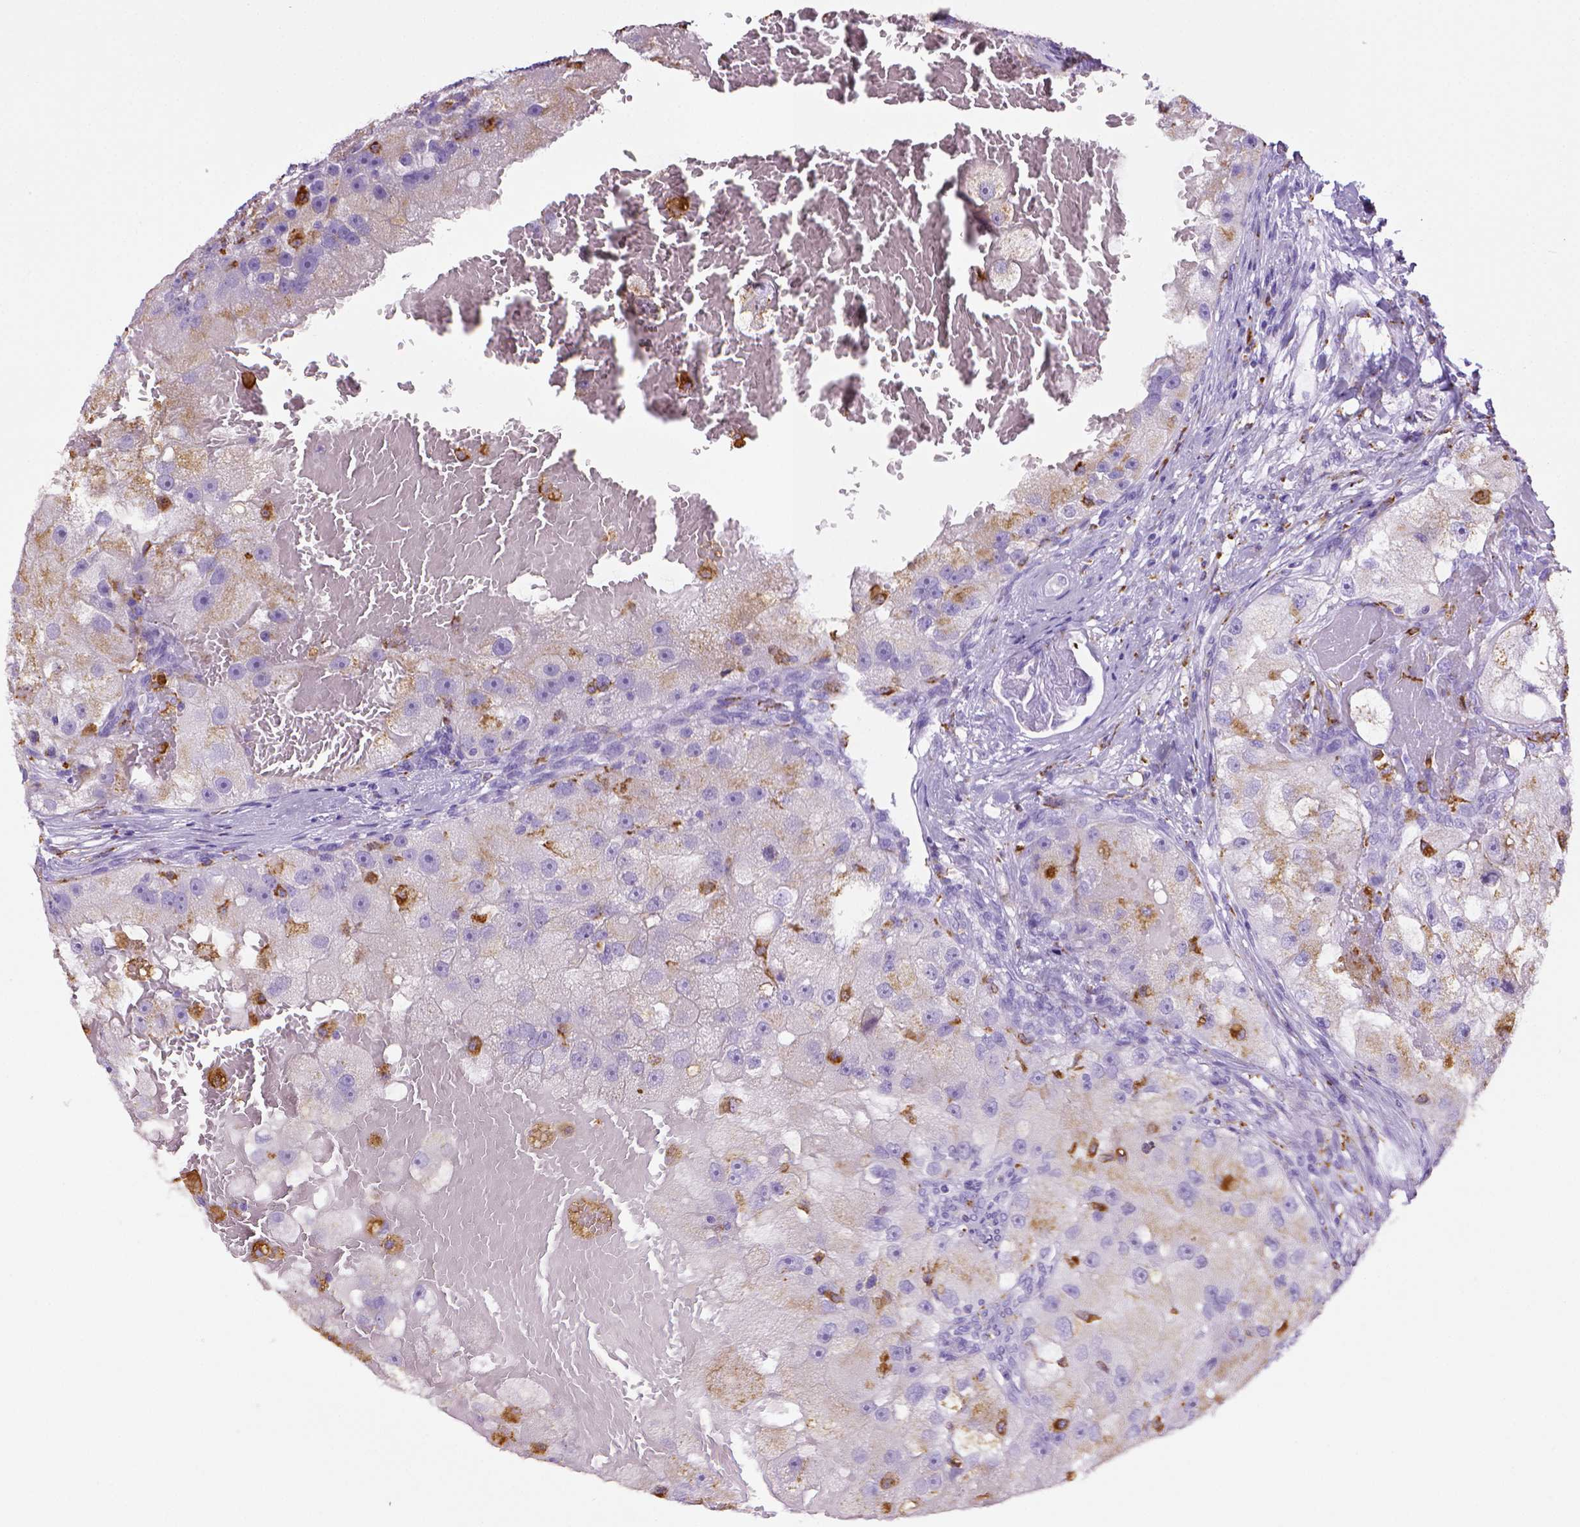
{"staining": {"intensity": "negative", "quantity": "none", "location": "none"}, "tissue": "renal cancer", "cell_type": "Tumor cells", "image_type": "cancer", "snomed": [{"axis": "morphology", "description": "Adenocarcinoma, NOS"}, {"axis": "topography", "description": "Kidney"}], "caption": "DAB (3,3'-diaminobenzidine) immunohistochemical staining of renal adenocarcinoma exhibits no significant positivity in tumor cells.", "gene": "CD68", "patient": {"sex": "male", "age": 63}}